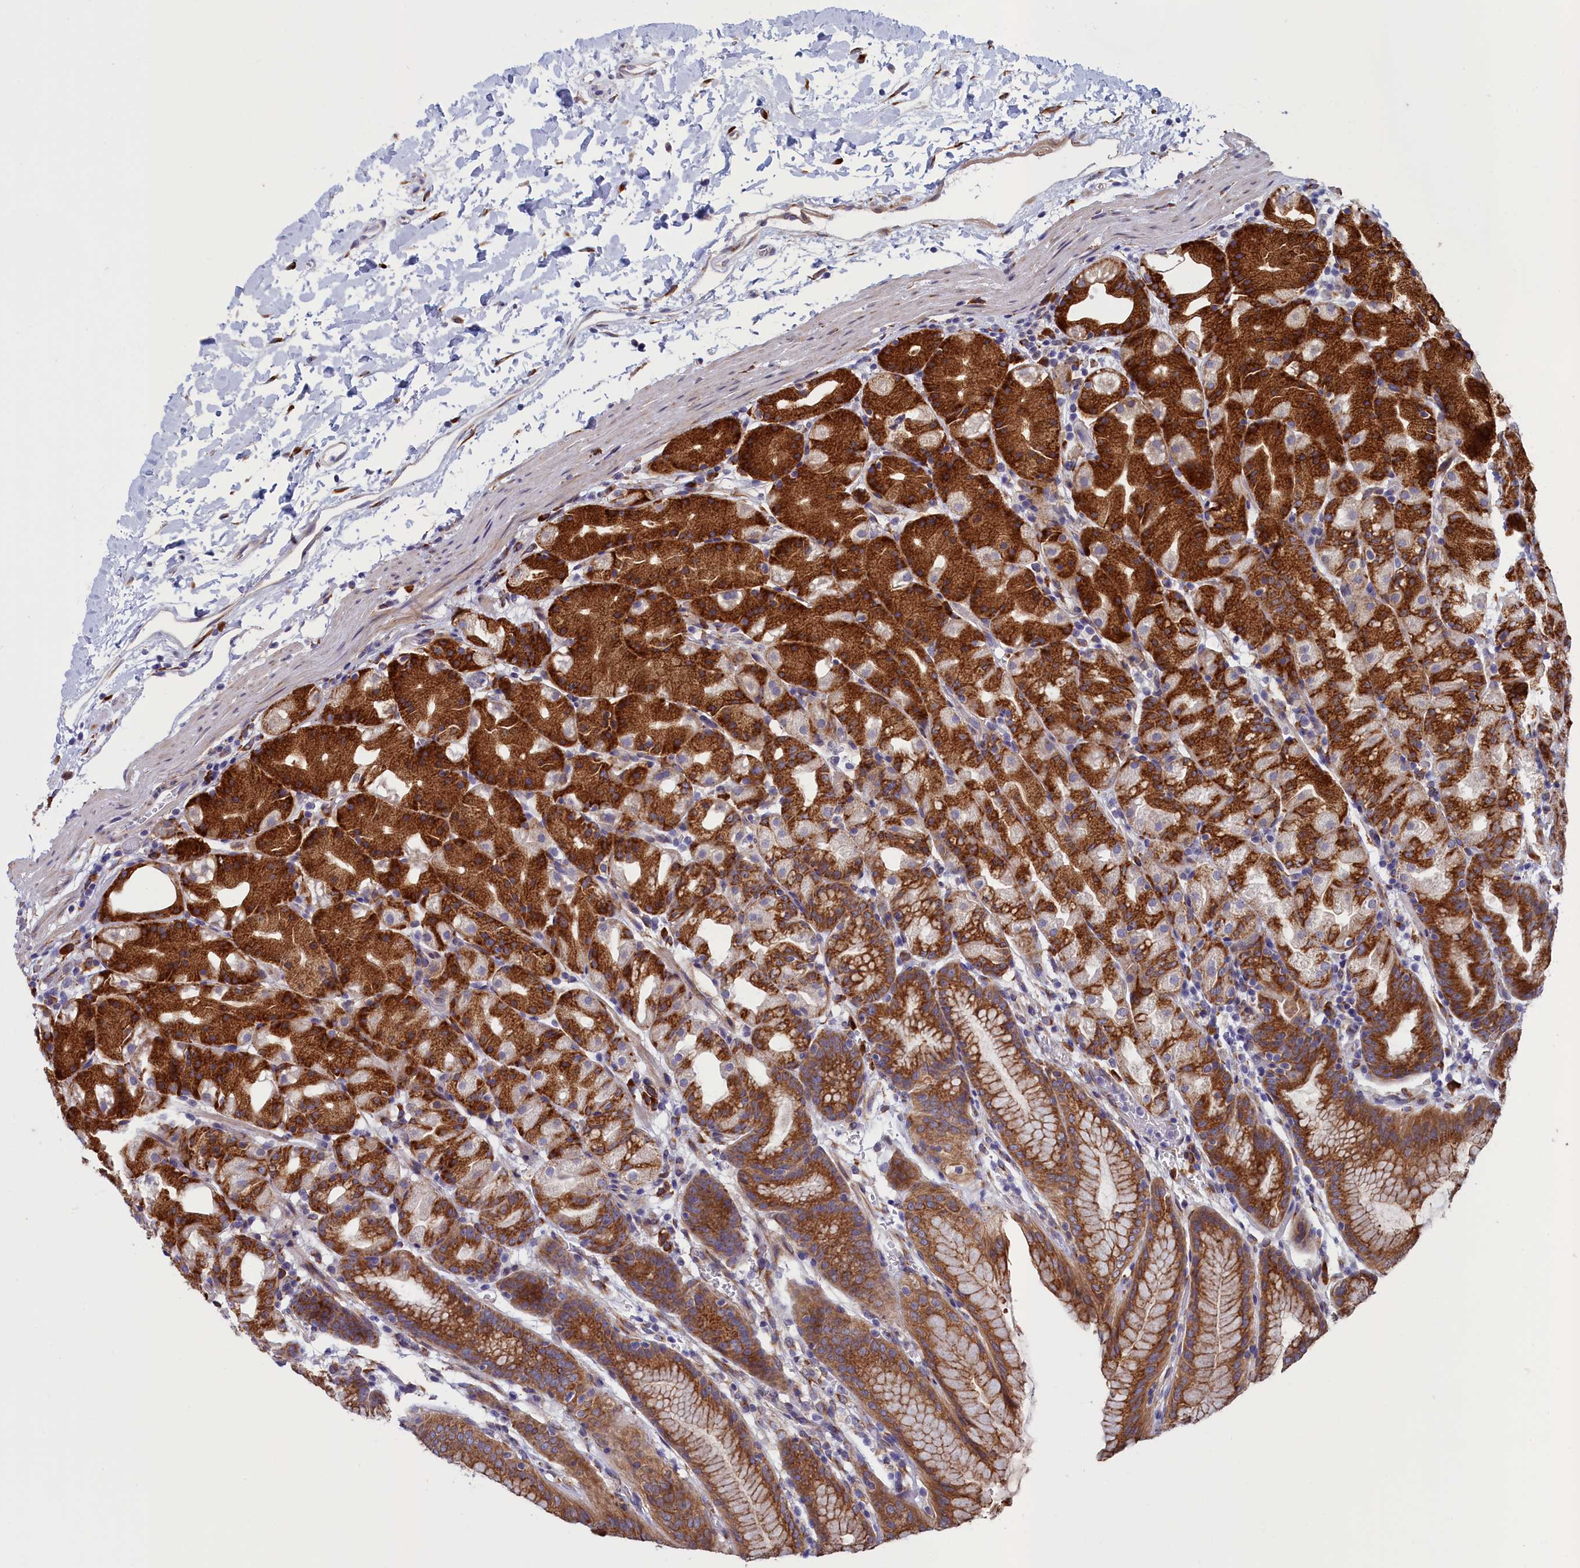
{"staining": {"intensity": "strong", "quantity": "25%-75%", "location": "cytoplasmic/membranous"}, "tissue": "stomach", "cell_type": "Glandular cells", "image_type": "normal", "snomed": [{"axis": "morphology", "description": "Normal tissue, NOS"}, {"axis": "topography", "description": "Stomach, upper"}], "caption": "Strong cytoplasmic/membranous expression is identified in about 25%-75% of glandular cells in normal stomach.", "gene": "CCDC68", "patient": {"sex": "male", "age": 48}}